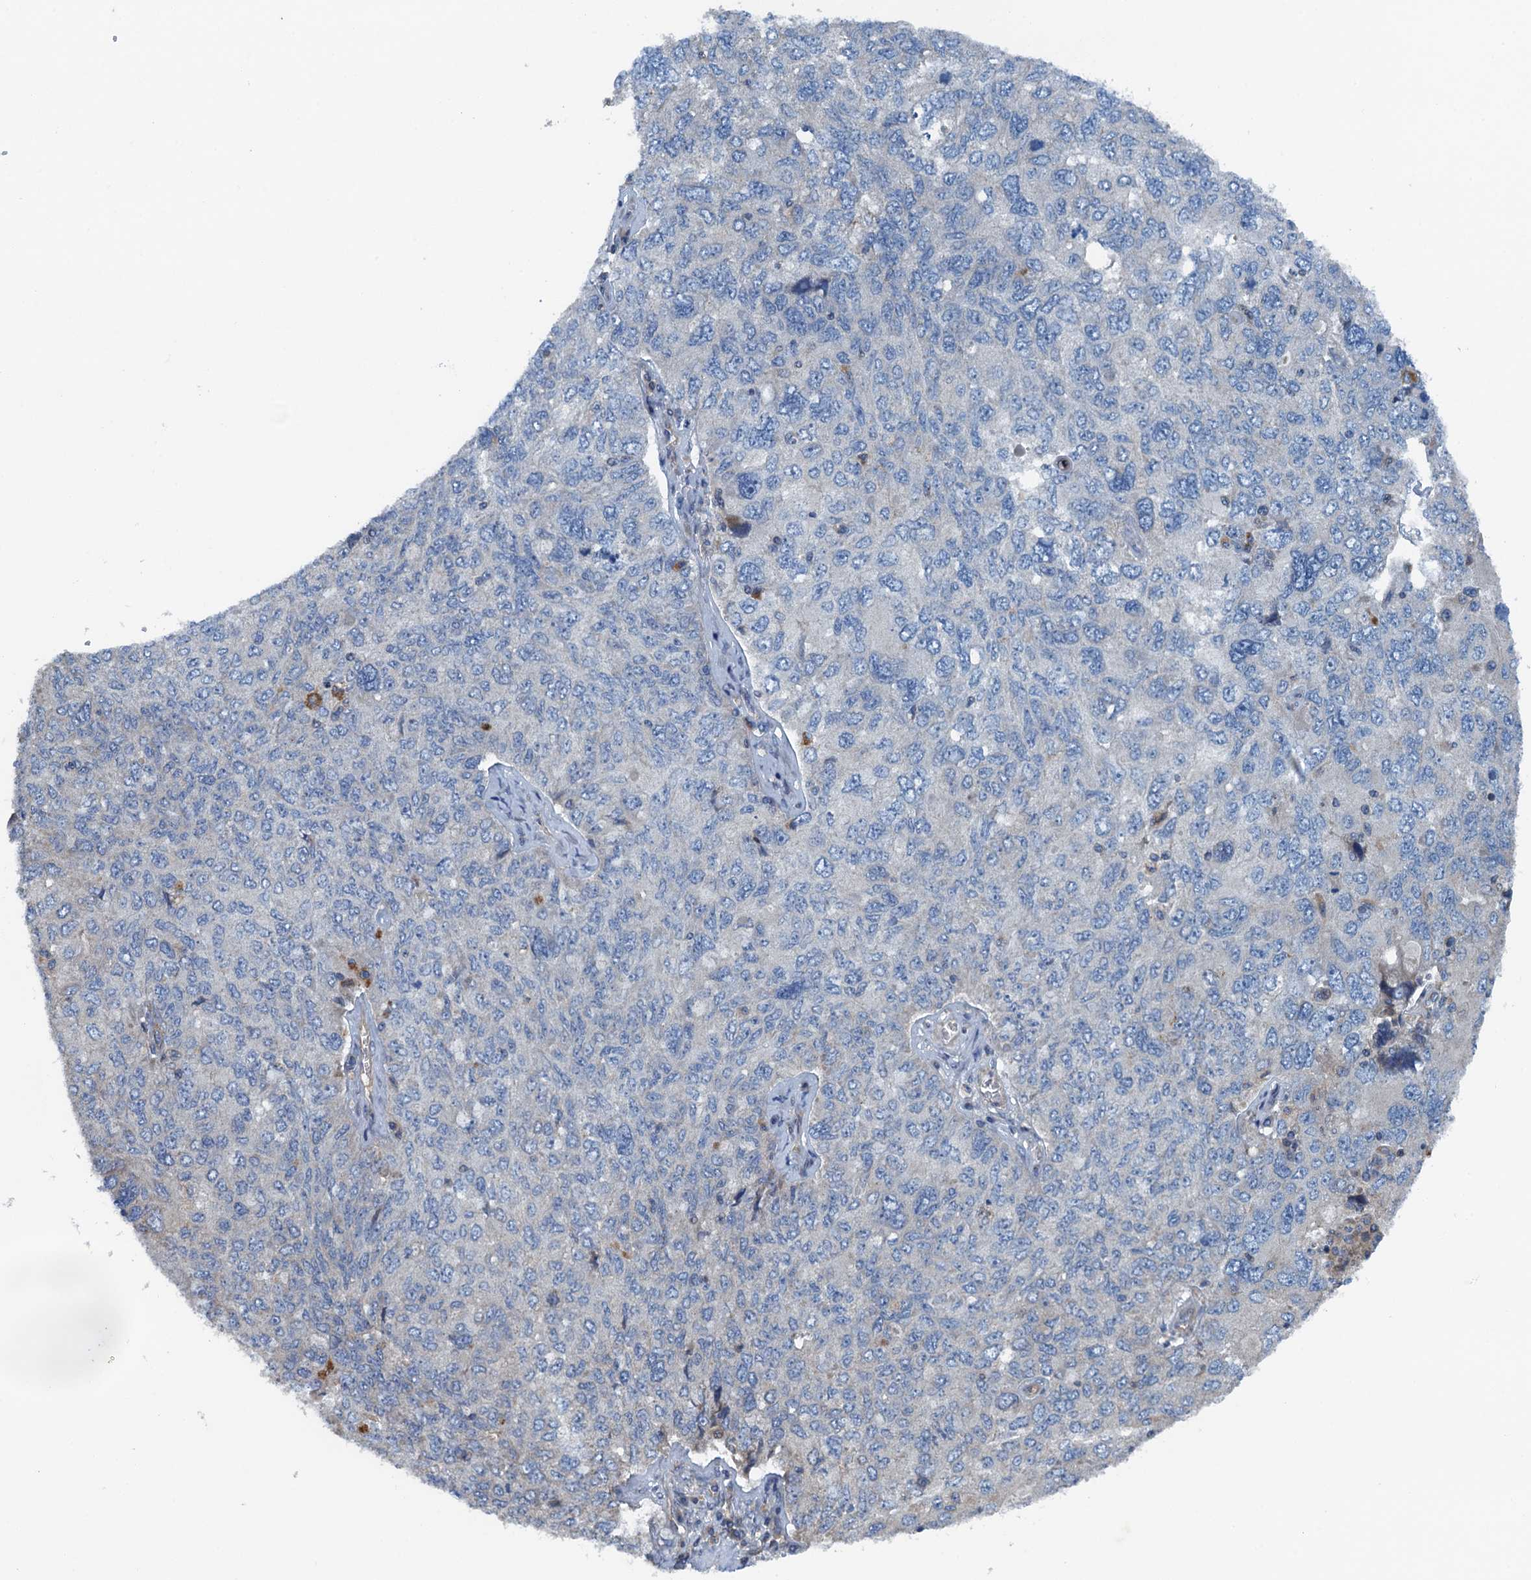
{"staining": {"intensity": "negative", "quantity": "none", "location": "none"}, "tissue": "ovarian cancer", "cell_type": "Tumor cells", "image_type": "cancer", "snomed": [{"axis": "morphology", "description": "Carcinoma, endometroid"}, {"axis": "topography", "description": "Ovary"}], "caption": "A micrograph of human endometroid carcinoma (ovarian) is negative for staining in tumor cells. (DAB IHC with hematoxylin counter stain).", "gene": "PPP1R14D", "patient": {"sex": "female", "age": 62}}